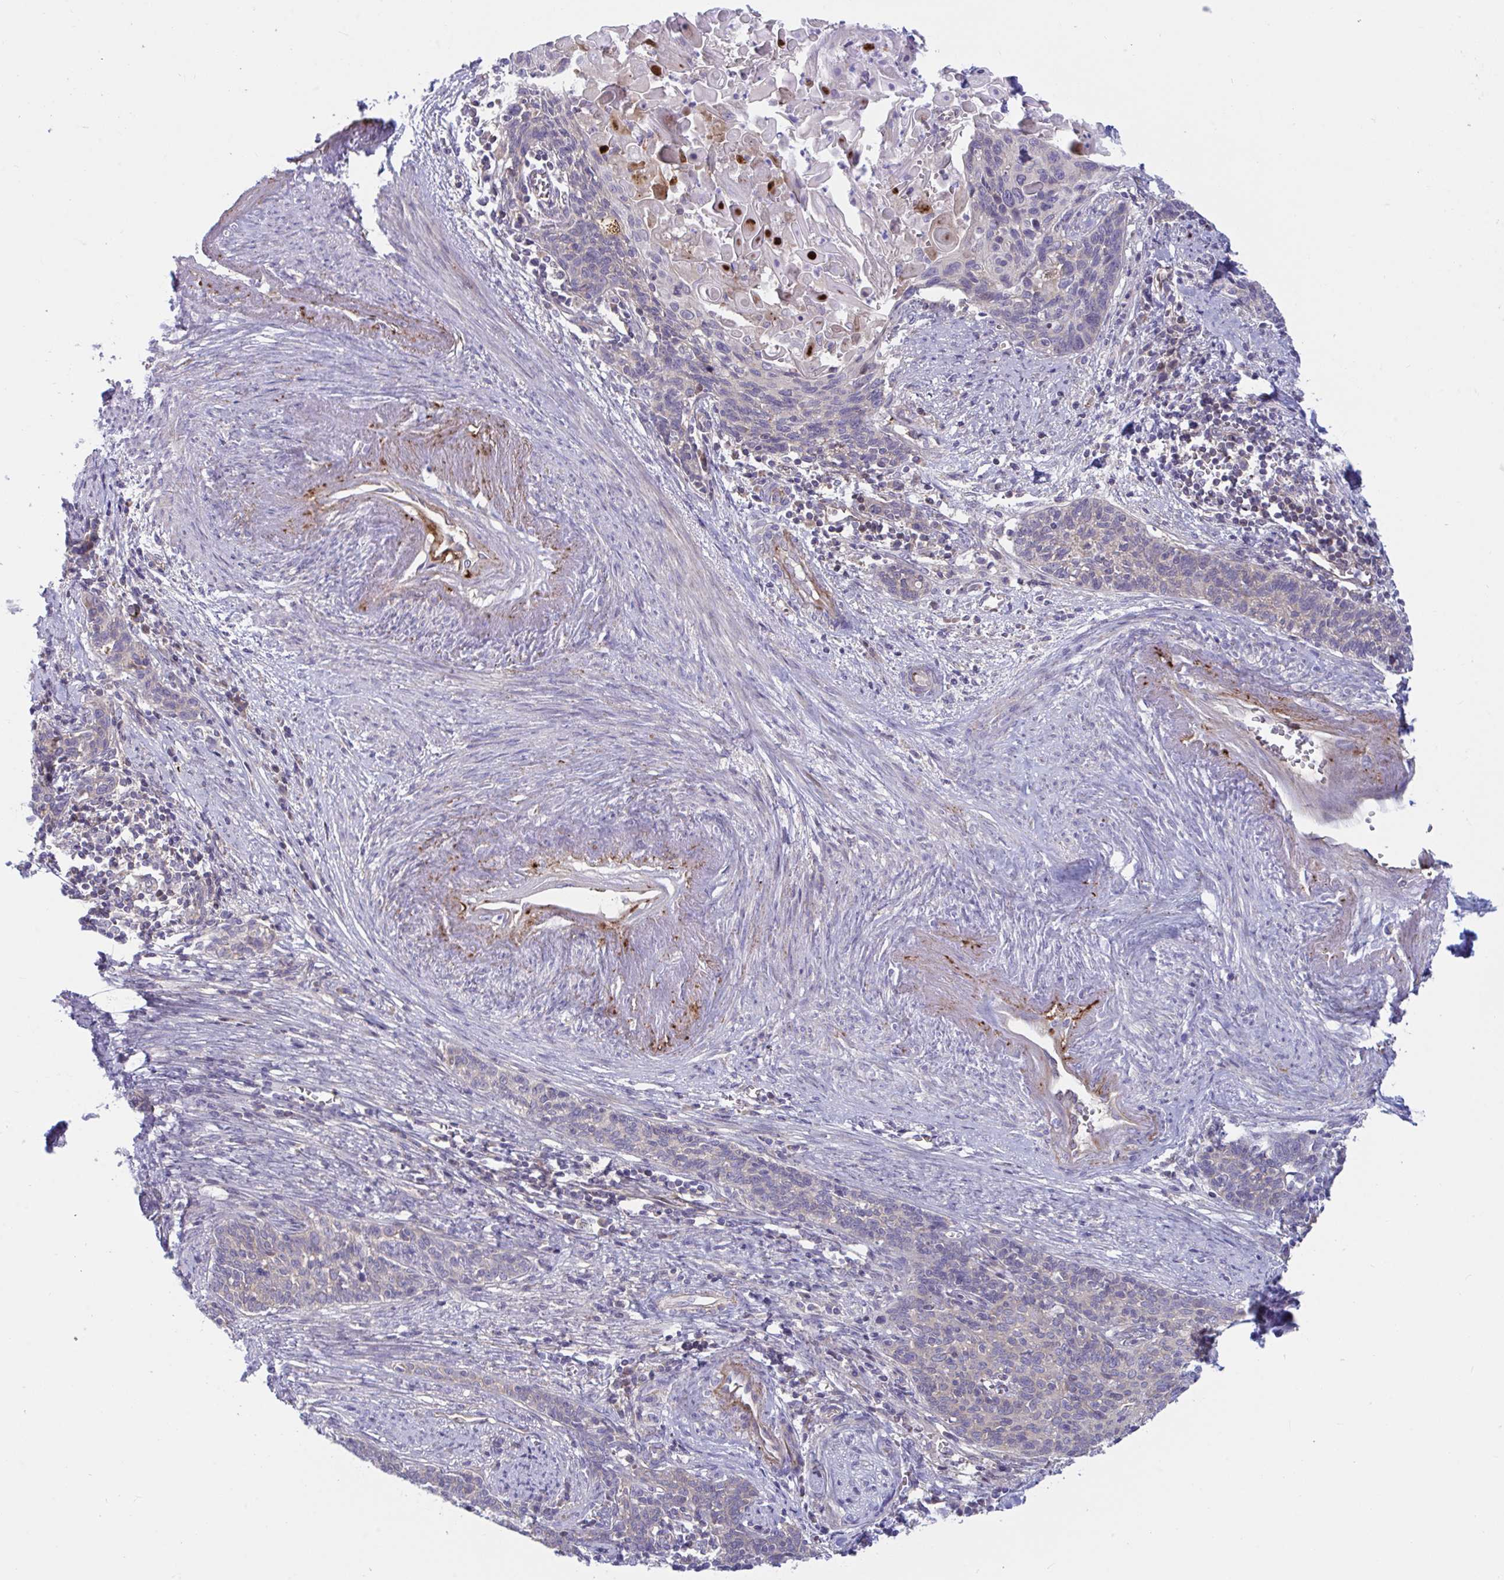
{"staining": {"intensity": "negative", "quantity": "none", "location": "none"}, "tissue": "cervical cancer", "cell_type": "Tumor cells", "image_type": "cancer", "snomed": [{"axis": "morphology", "description": "Squamous cell carcinoma, NOS"}, {"axis": "topography", "description": "Cervix"}], "caption": "The IHC image has no significant staining in tumor cells of cervical cancer tissue.", "gene": "IL37", "patient": {"sex": "female", "age": 39}}